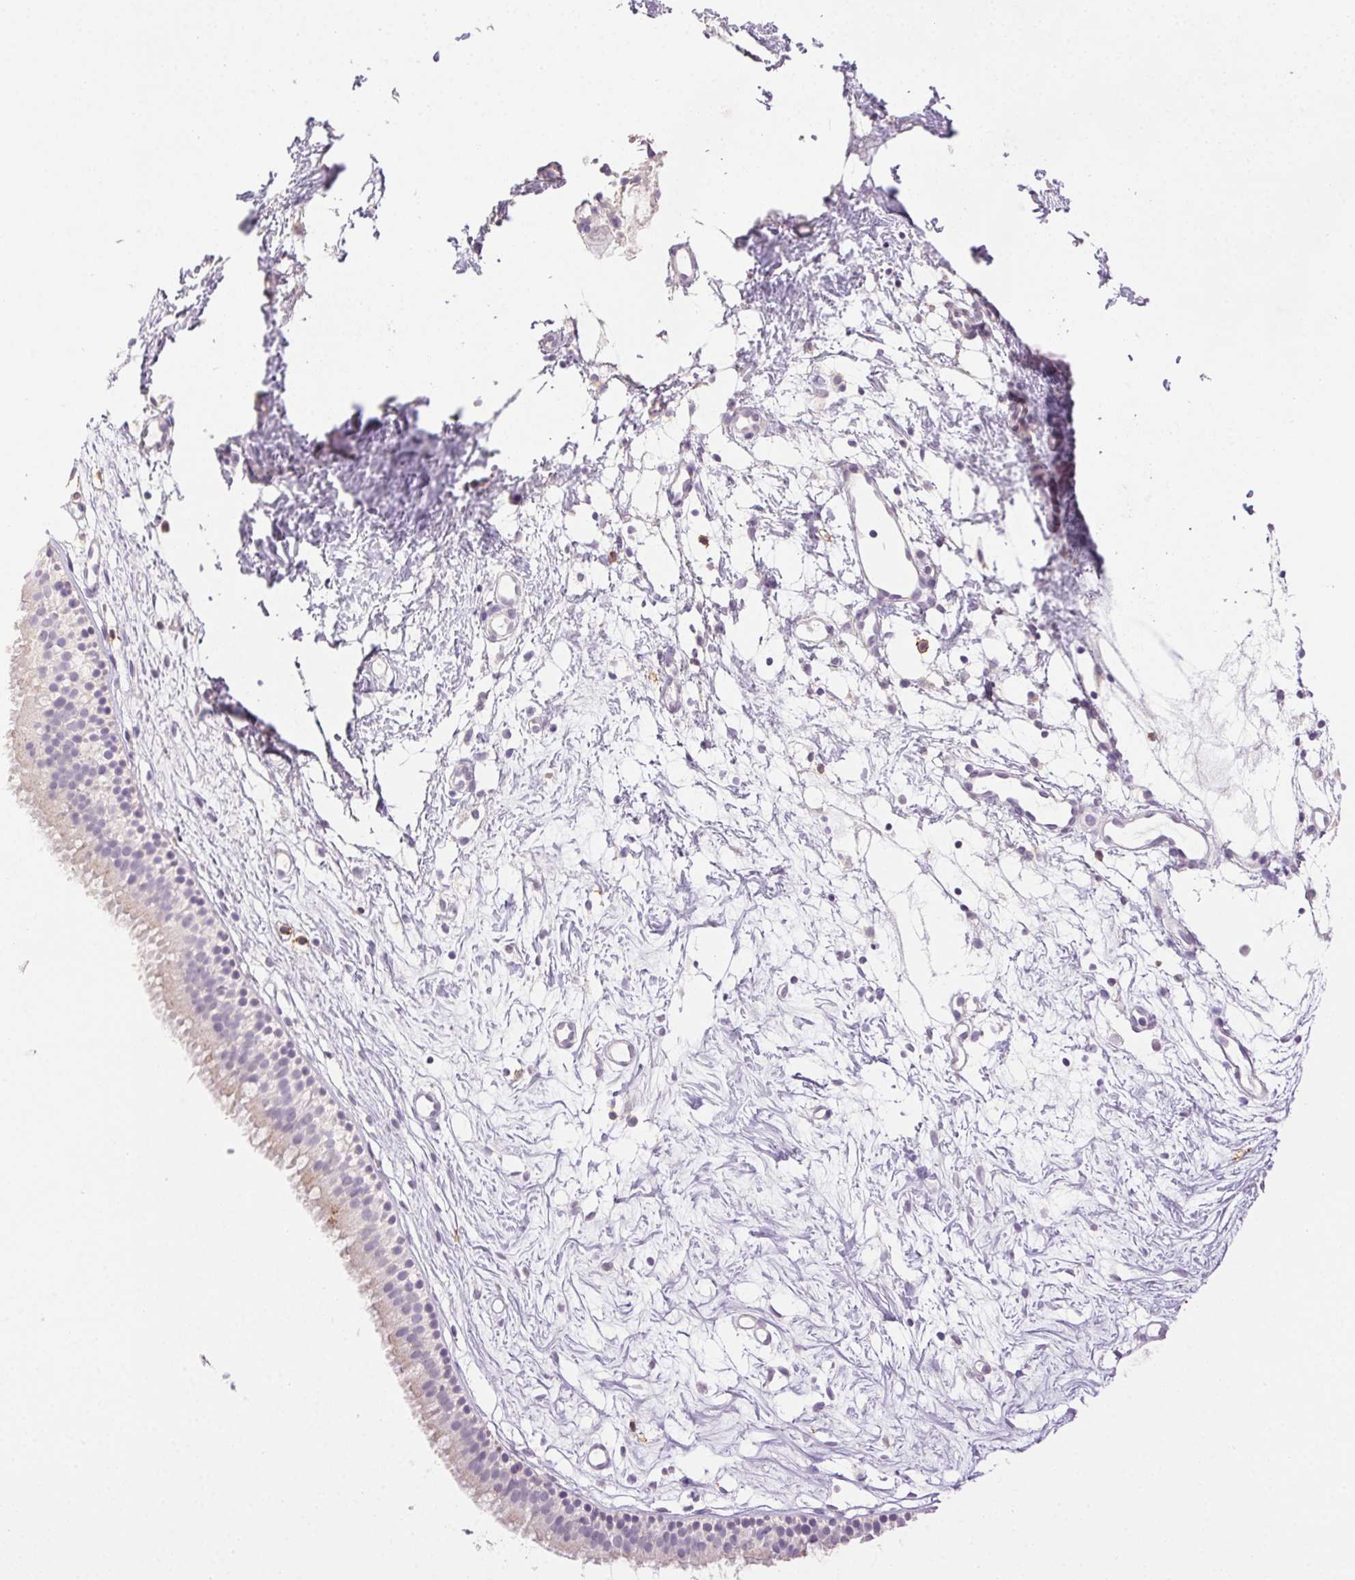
{"staining": {"intensity": "weak", "quantity": "<25%", "location": "cytoplasmic/membranous"}, "tissue": "nasopharynx", "cell_type": "Respiratory epithelial cells", "image_type": "normal", "snomed": [{"axis": "morphology", "description": "Normal tissue, NOS"}, {"axis": "topography", "description": "Nasopharynx"}], "caption": "The IHC image has no significant staining in respiratory epithelial cells of nasopharynx. The staining is performed using DAB (3,3'-diaminobenzidine) brown chromogen with nuclei counter-stained in using hematoxylin.", "gene": "AKAP5", "patient": {"sex": "male", "age": 58}}